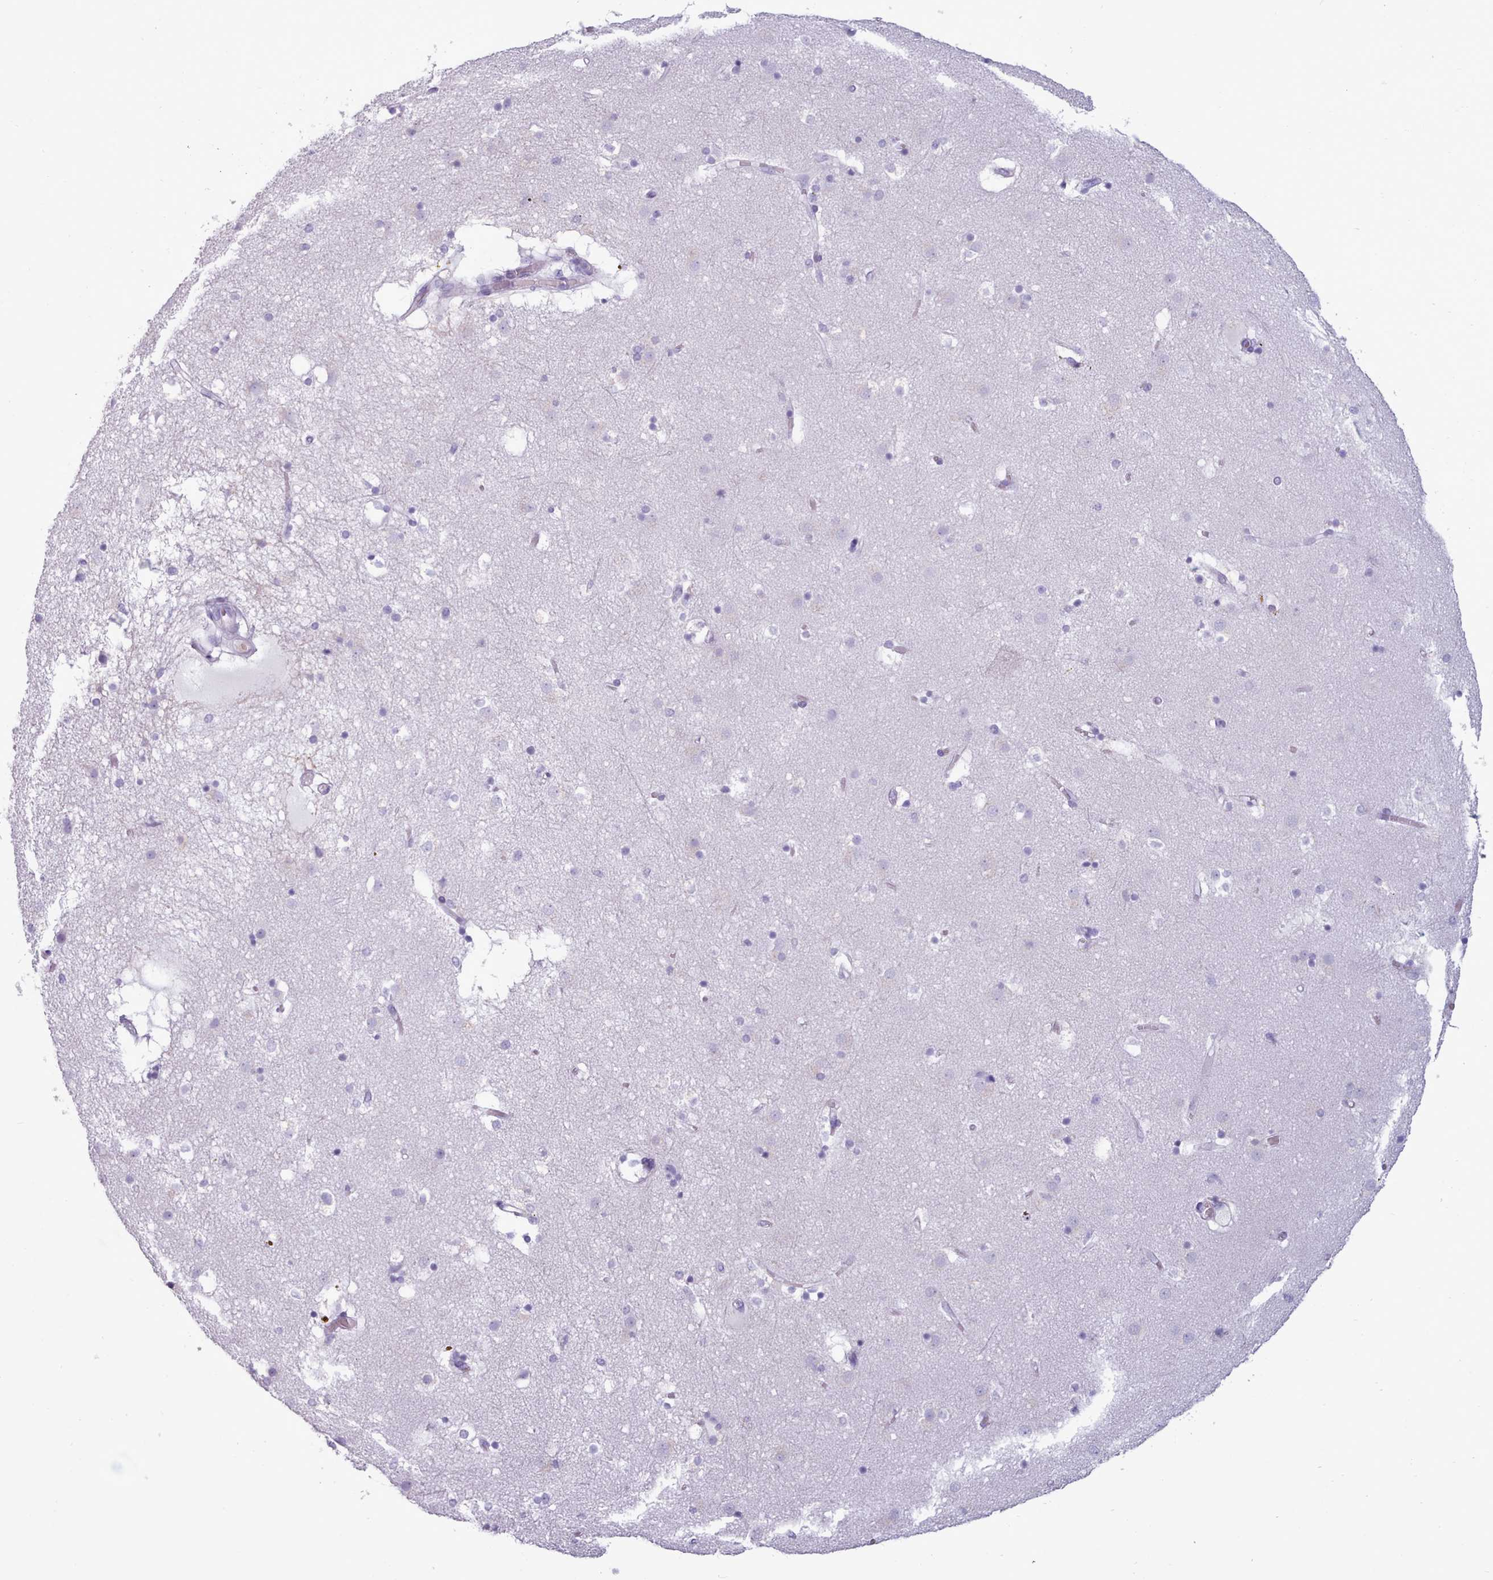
{"staining": {"intensity": "negative", "quantity": "none", "location": "none"}, "tissue": "caudate", "cell_type": "Glial cells", "image_type": "normal", "snomed": [{"axis": "morphology", "description": "Normal tissue, NOS"}, {"axis": "topography", "description": "Lateral ventricle wall"}], "caption": "Protein analysis of benign caudate demonstrates no significant staining in glial cells. (Immunohistochemistry (ihc), brightfield microscopy, high magnification).", "gene": "ZNF43", "patient": {"sex": "male", "age": 70}}